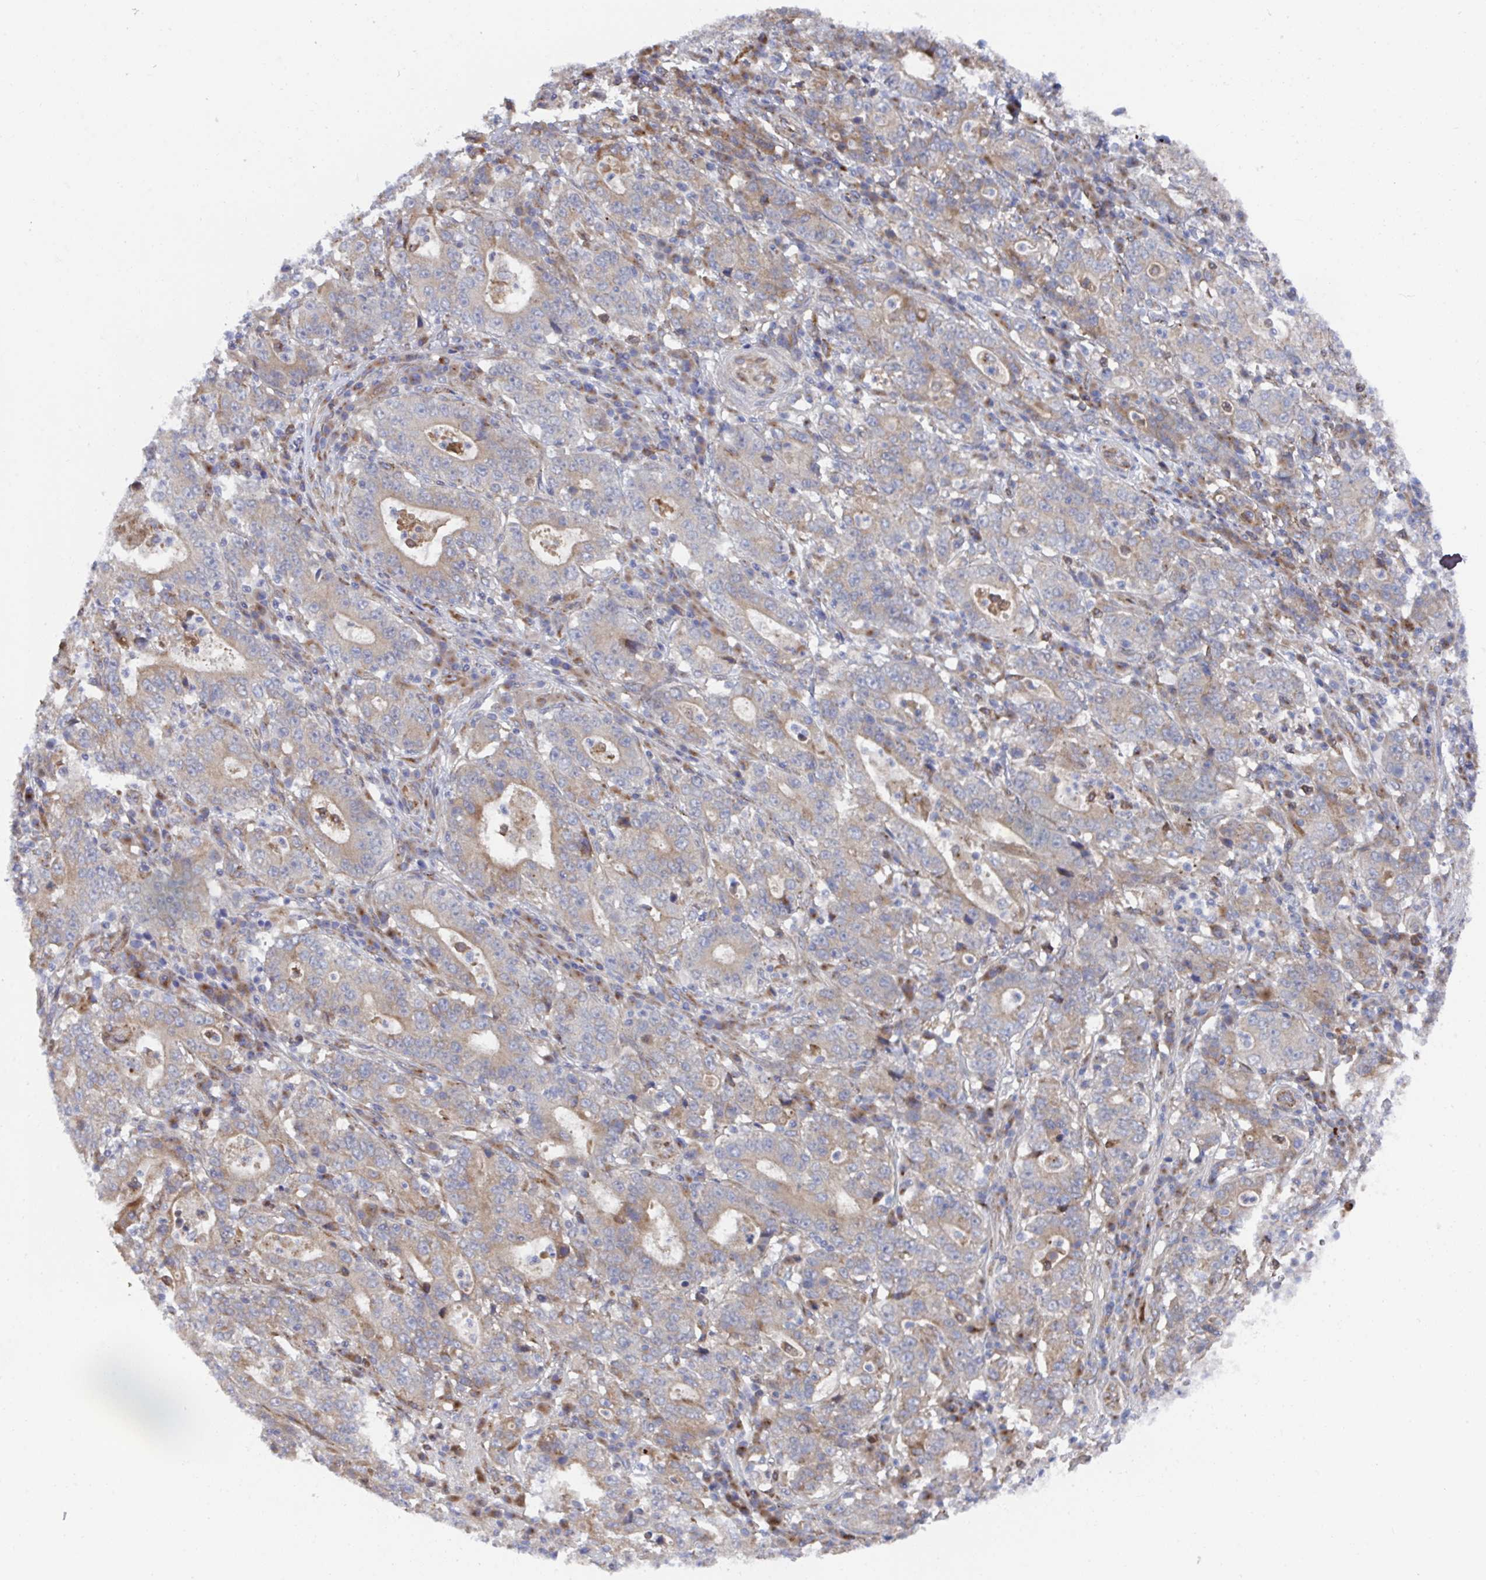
{"staining": {"intensity": "moderate", "quantity": "25%-75%", "location": "cytoplasmic/membranous"}, "tissue": "stomach cancer", "cell_type": "Tumor cells", "image_type": "cancer", "snomed": [{"axis": "morphology", "description": "Normal tissue, NOS"}, {"axis": "morphology", "description": "Adenocarcinoma, NOS"}, {"axis": "topography", "description": "Stomach, upper"}, {"axis": "topography", "description": "Stomach"}], "caption": "Human stomach adenocarcinoma stained with a protein marker displays moderate staining in tumor cells.", "gene": "FJX1", "patient": {"sex": "male", "age": 59}}